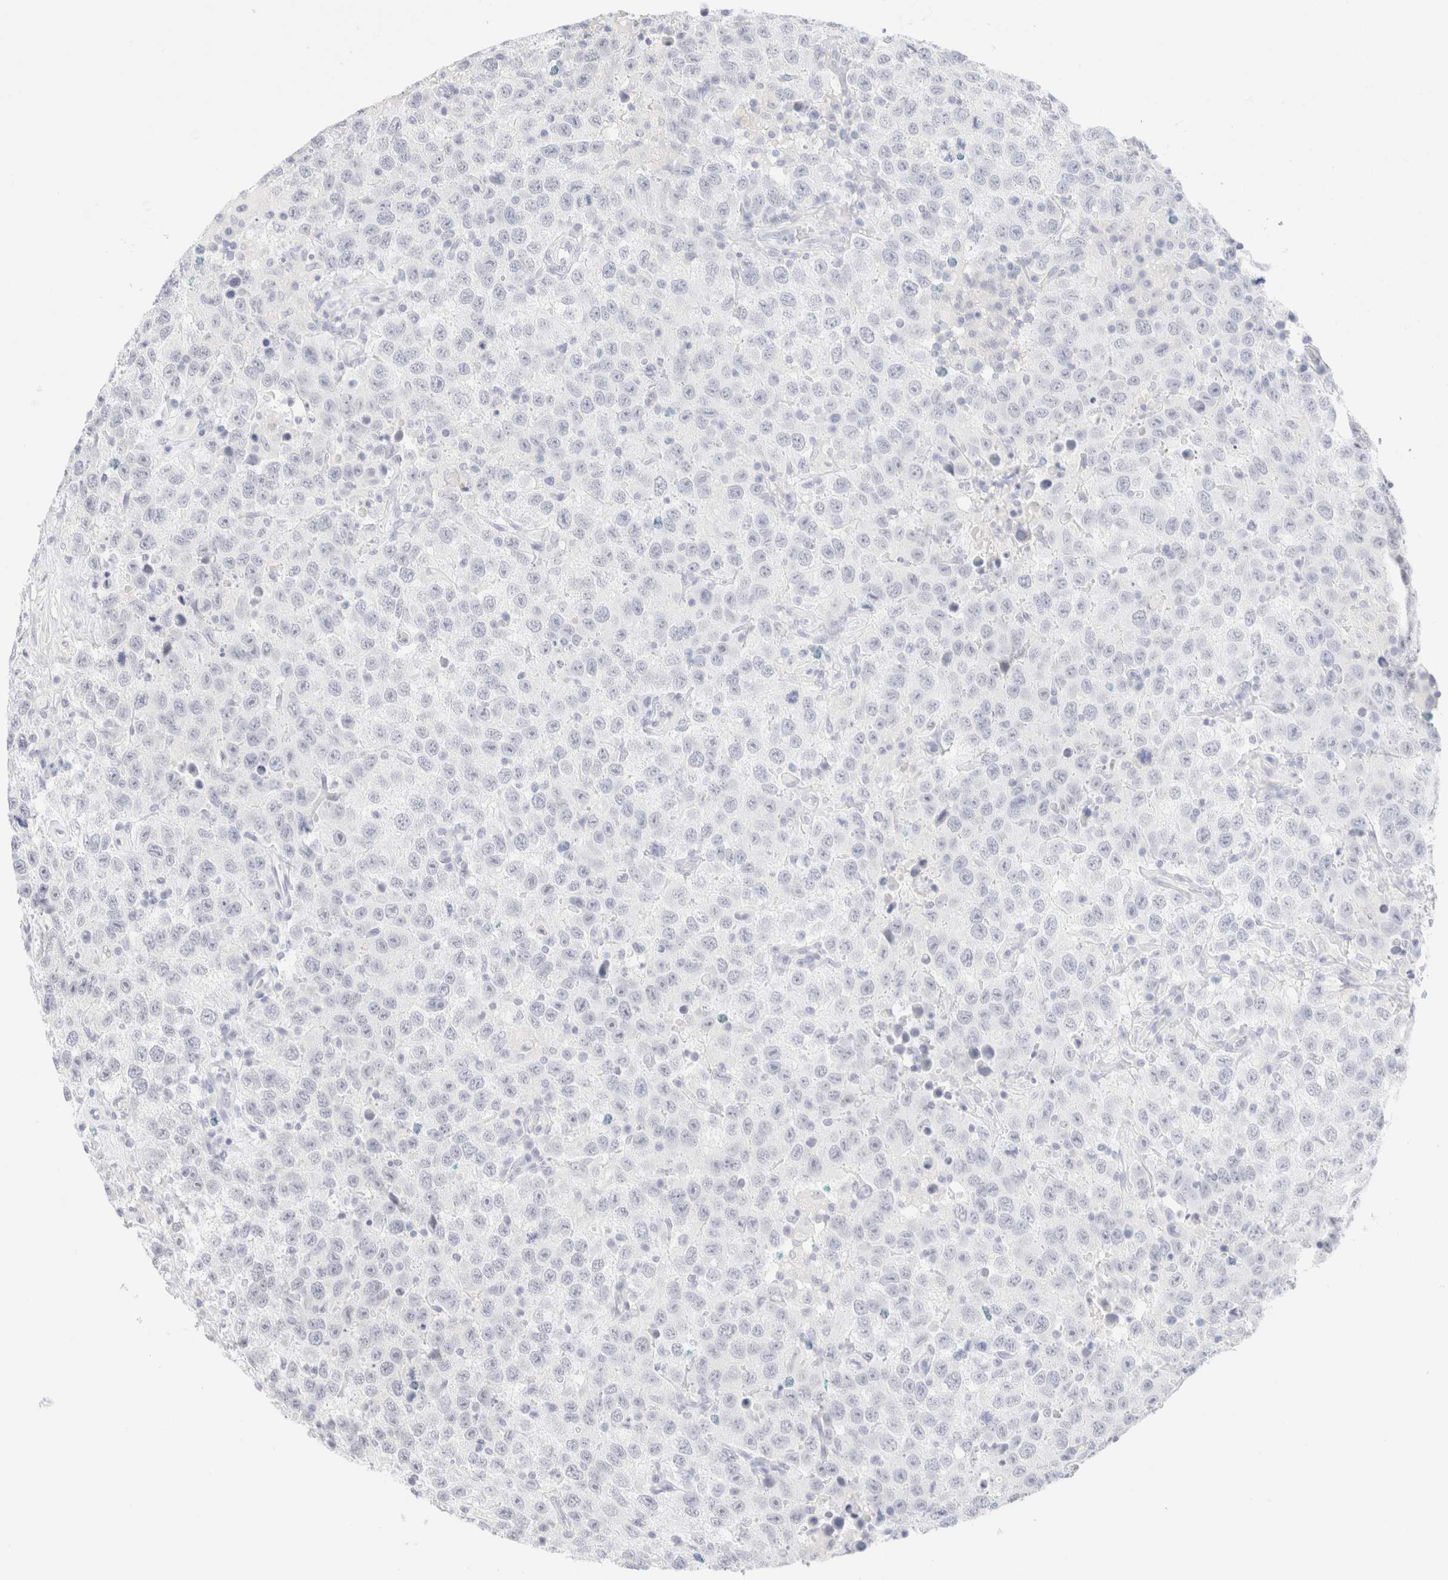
{"staining": {"intensity": "negative", "quantity": "none", "location": "none"}, "tissue": "testis cancer", "cell_type": "Tumor cells", "image_type": "cancer", "snomed": [{"axis": "morphology", "description": "Seminoma, NOS"}, {"axis": "topography", "description": "Testis"}], "caption": "Immunohistochemistry (IHC) of human testis cancer (seminoma) shows no staining in tumor cells. (IHC, brightfield microscopy, high magnification).", "gene": "KRT15", "patient": {"sex": "male", "age": 41}}